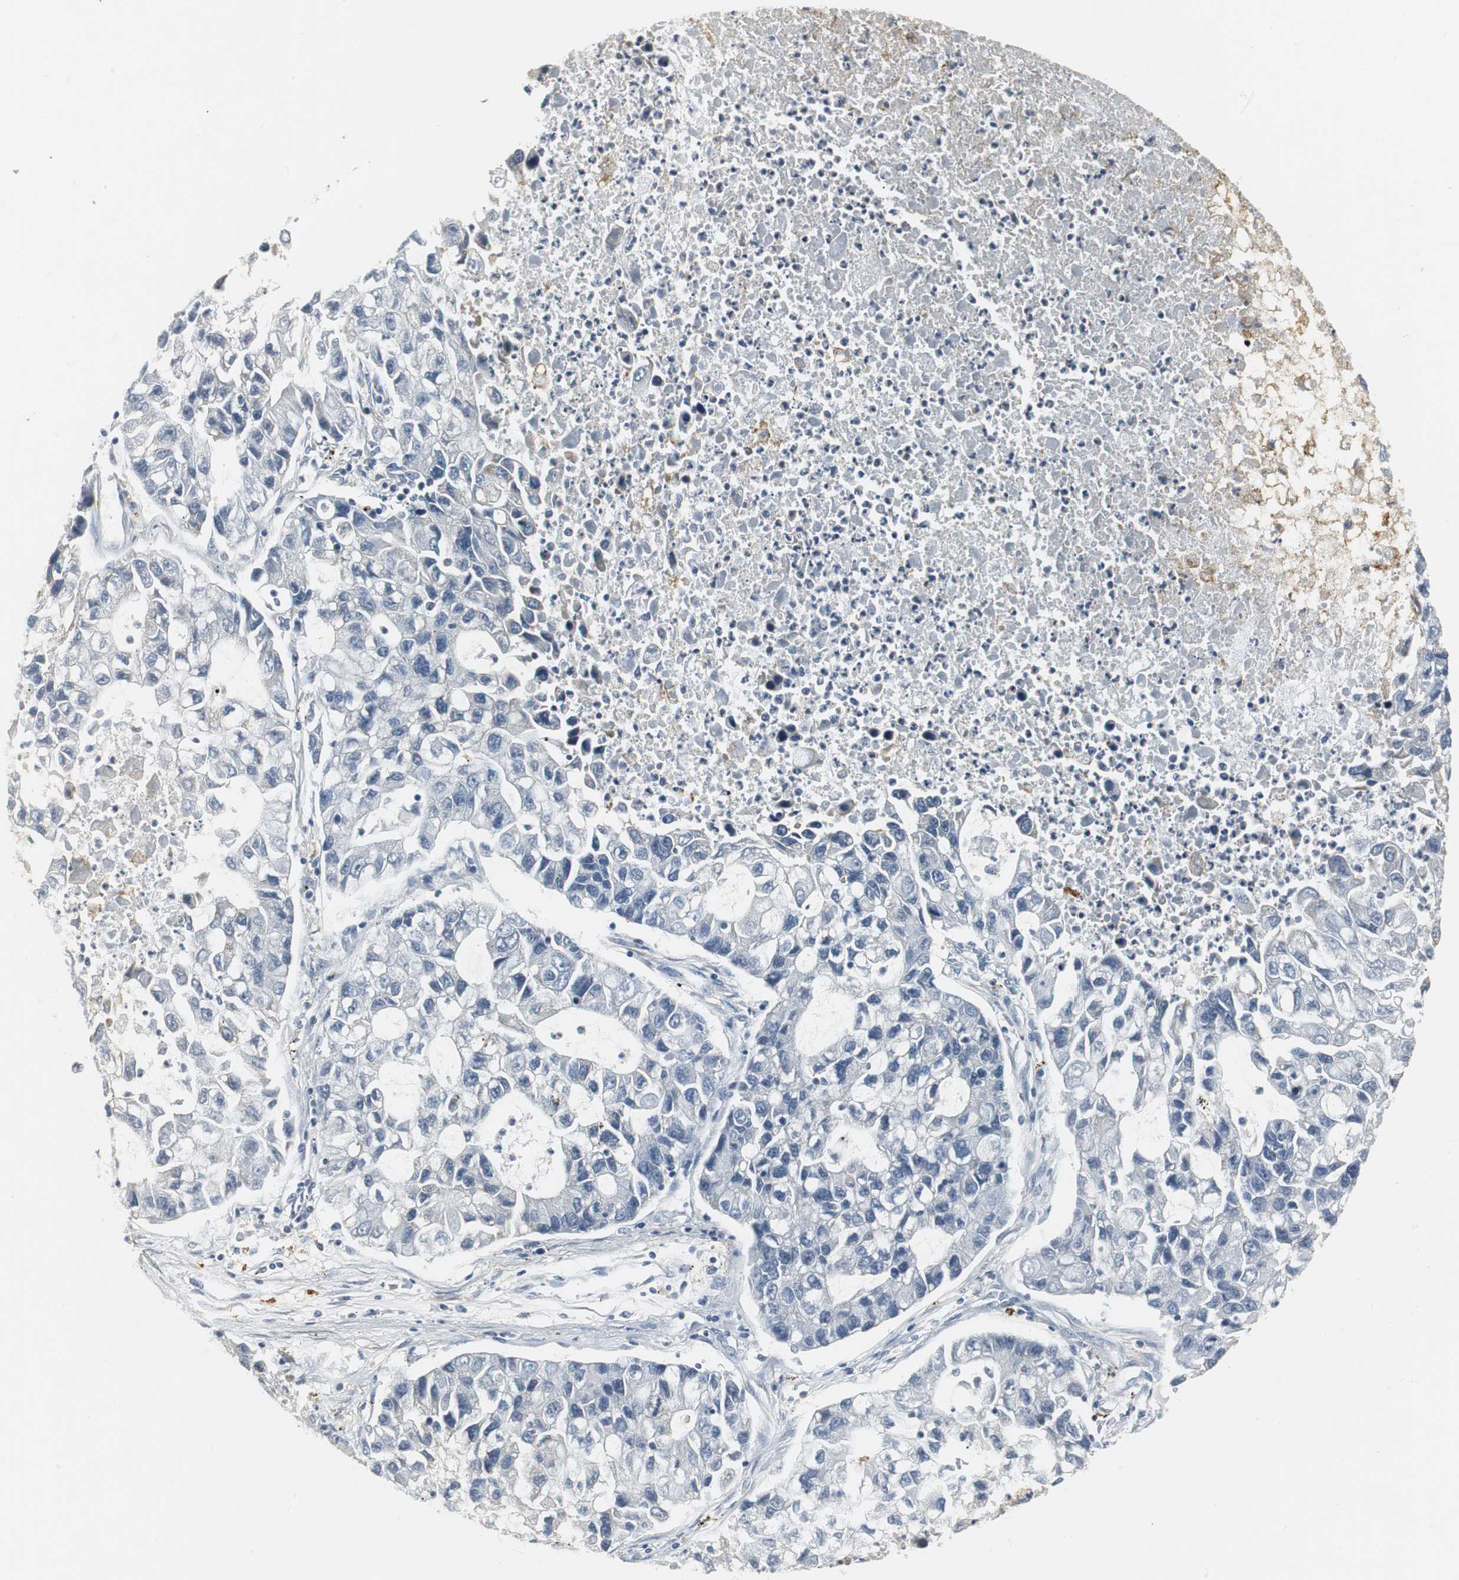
{"staining": {"intensity": "negative", "quantity": "none", "location": "none"}, "tissue": "lung cancer", "cell_type": "Tumor cells", "image_type": "cancer", "snomed": [{"axis": "morphology", "description": "Adenocarcinoma, NOS"}, {"axis": "topography", "description": "Lung"}], "caption": "Tumor cells show no significant positivity in lung cancer (adenocarcinoma).", "gene": "SLC2A5", "patient": {"sex": "female", "age": 51}}